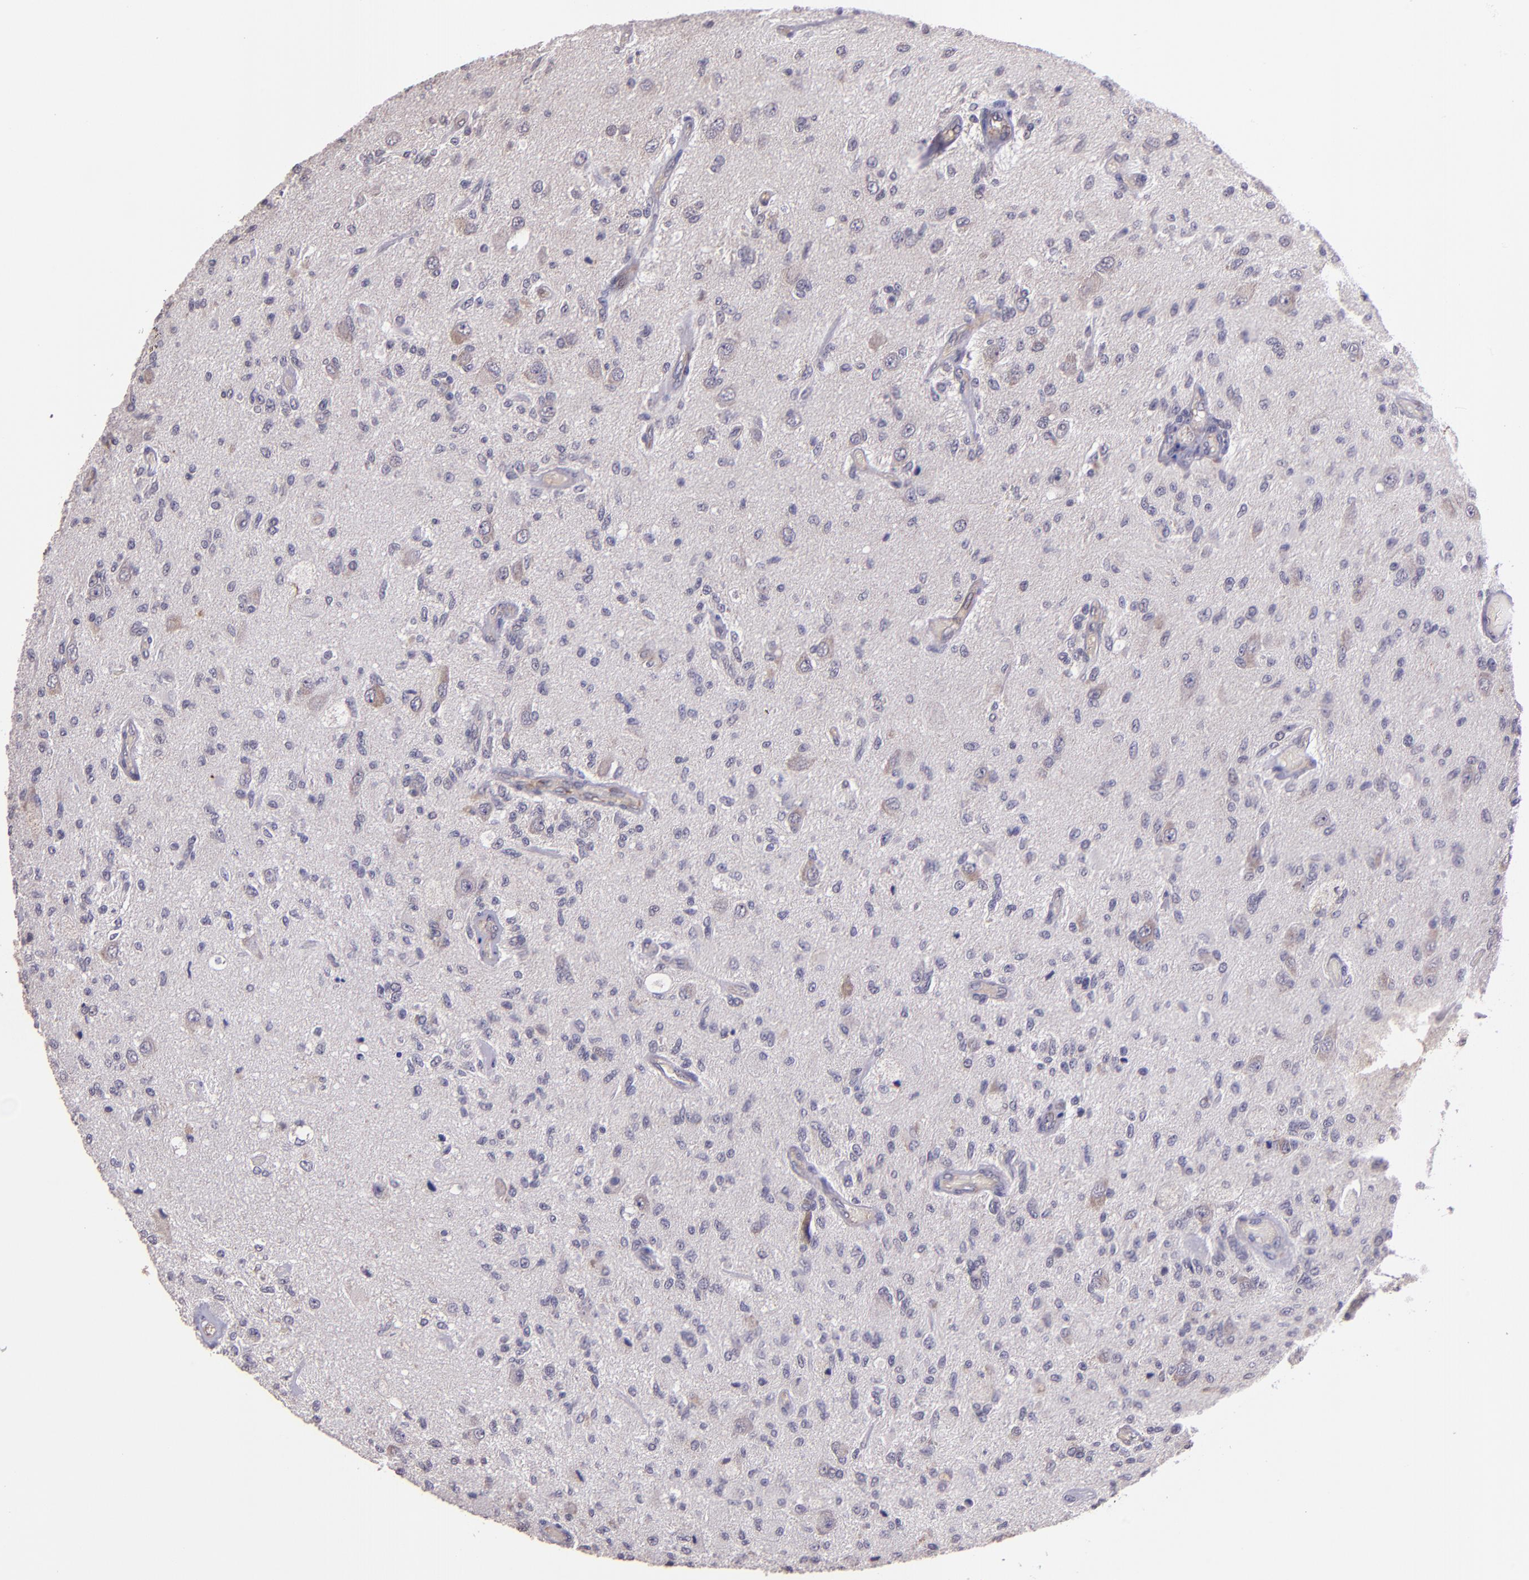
{"staining": {"intensity": "negative", "quantity": "none", "location": "none"}, "tissue": "glioma", "cell_type": "Tumor cells", "image_type": "cancer", "snomed": [{"axis": "morphology", "description": "Normal tissue, NOS"}, {"axis": "morphology", "description": "Glioma, malignant, High grade"}, {"axis": "topography", "description": "Cerebral cortex"}], "caption": "DAB (3,3'-diaminobenzidine) immunohistochemical staining of high-grade glioma (malignant) reveals no significant staining in tumor cells.", "gene": "TAF7L", "patient": {"sex": "male", "age": 77}}